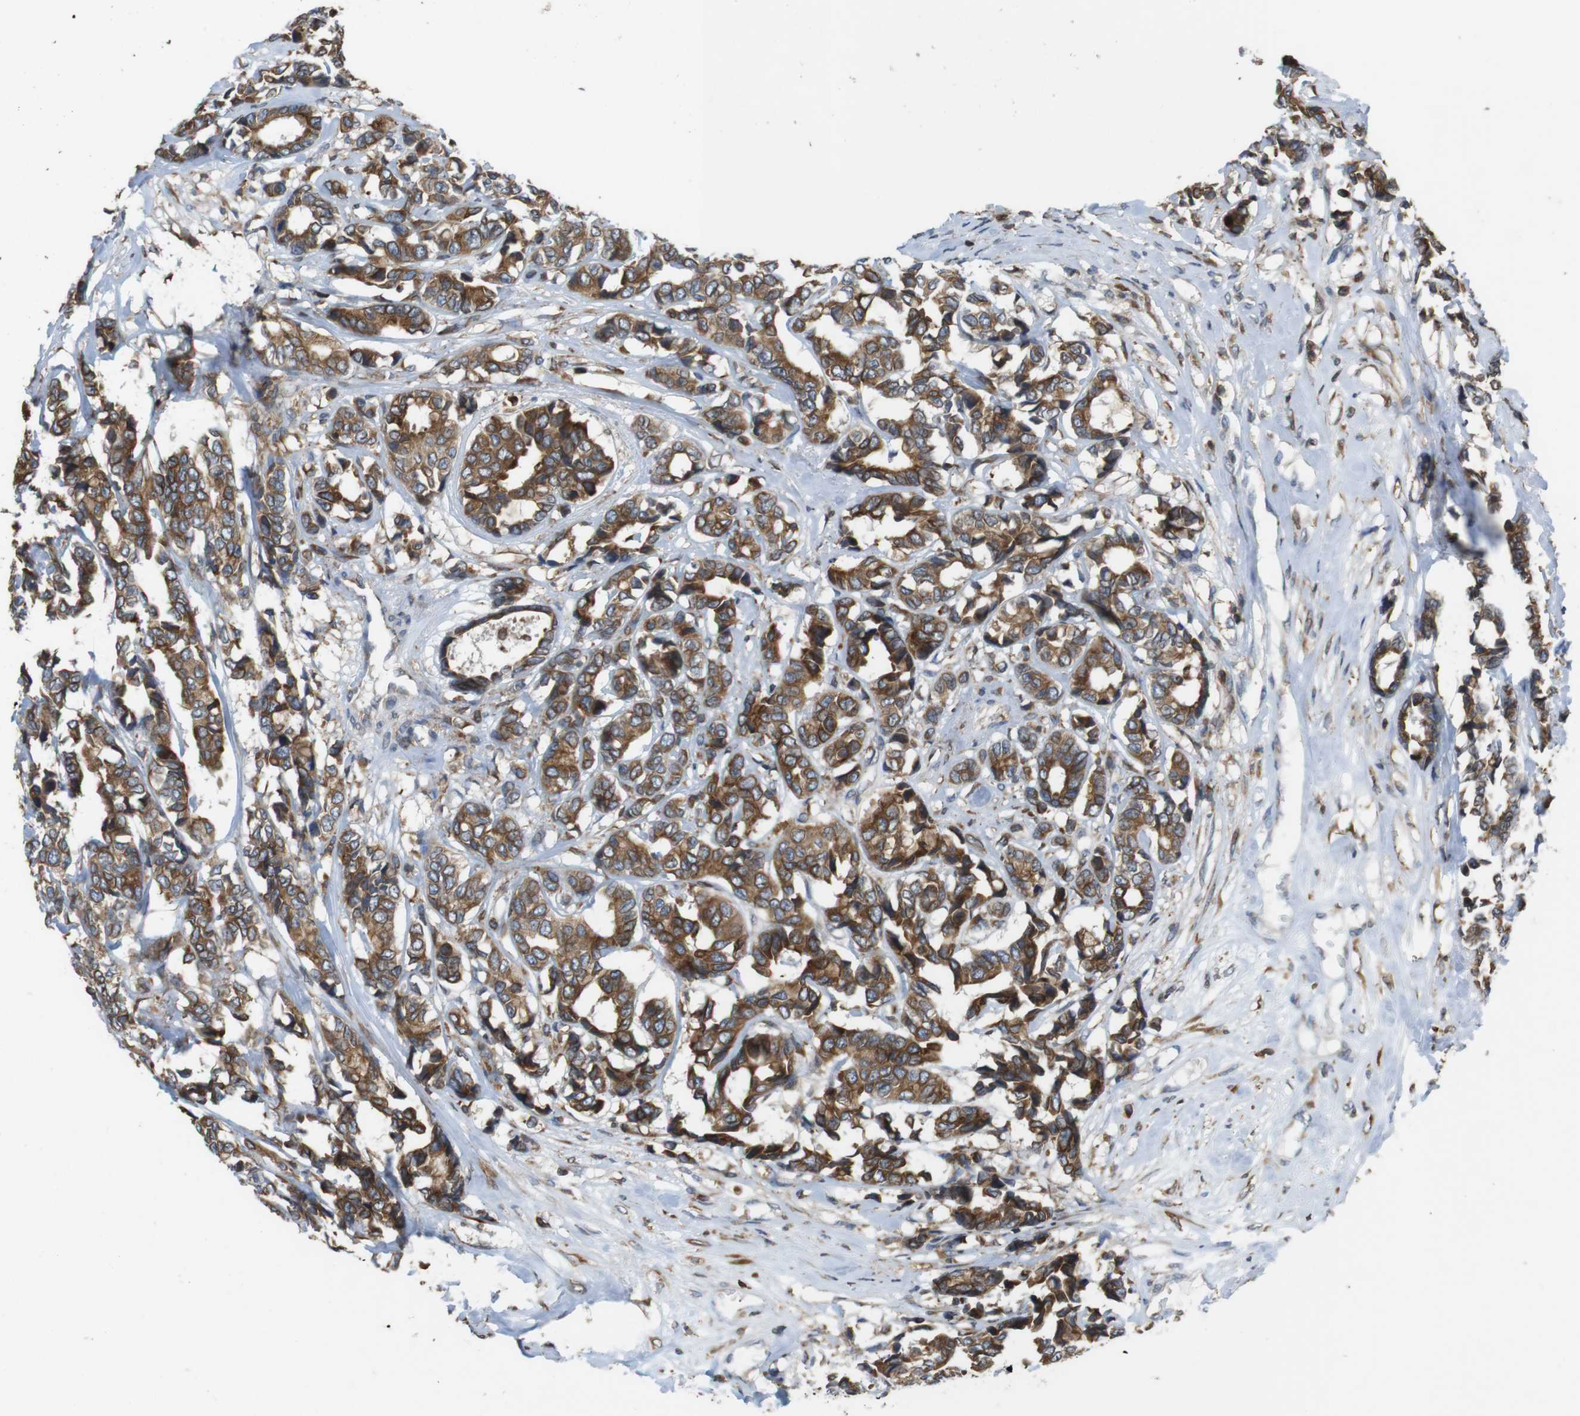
{"staining": {"intensity": "strong", "quantity": ">75%", "location": "cytoplasmic/membranous"}, "tissue": "breast cancer", "cell_type": "Tumor cells", "image_type": "cancer", "snomed": [{"axis": "morphology", "description": "Duct carcinoma"}, {"axis": "topography", "description": "Breast"}], "caption": "Strong cytoplasmic/membranous positivity is identified in about >75% of tumor cells in breast cancer. (Stains: DAB in brown, nuclei in blue, Microscopy: brightfield microscopy at high magnification).", "gene": "ARL6IP5", "patient": {"sex": "female", "age": 87}}